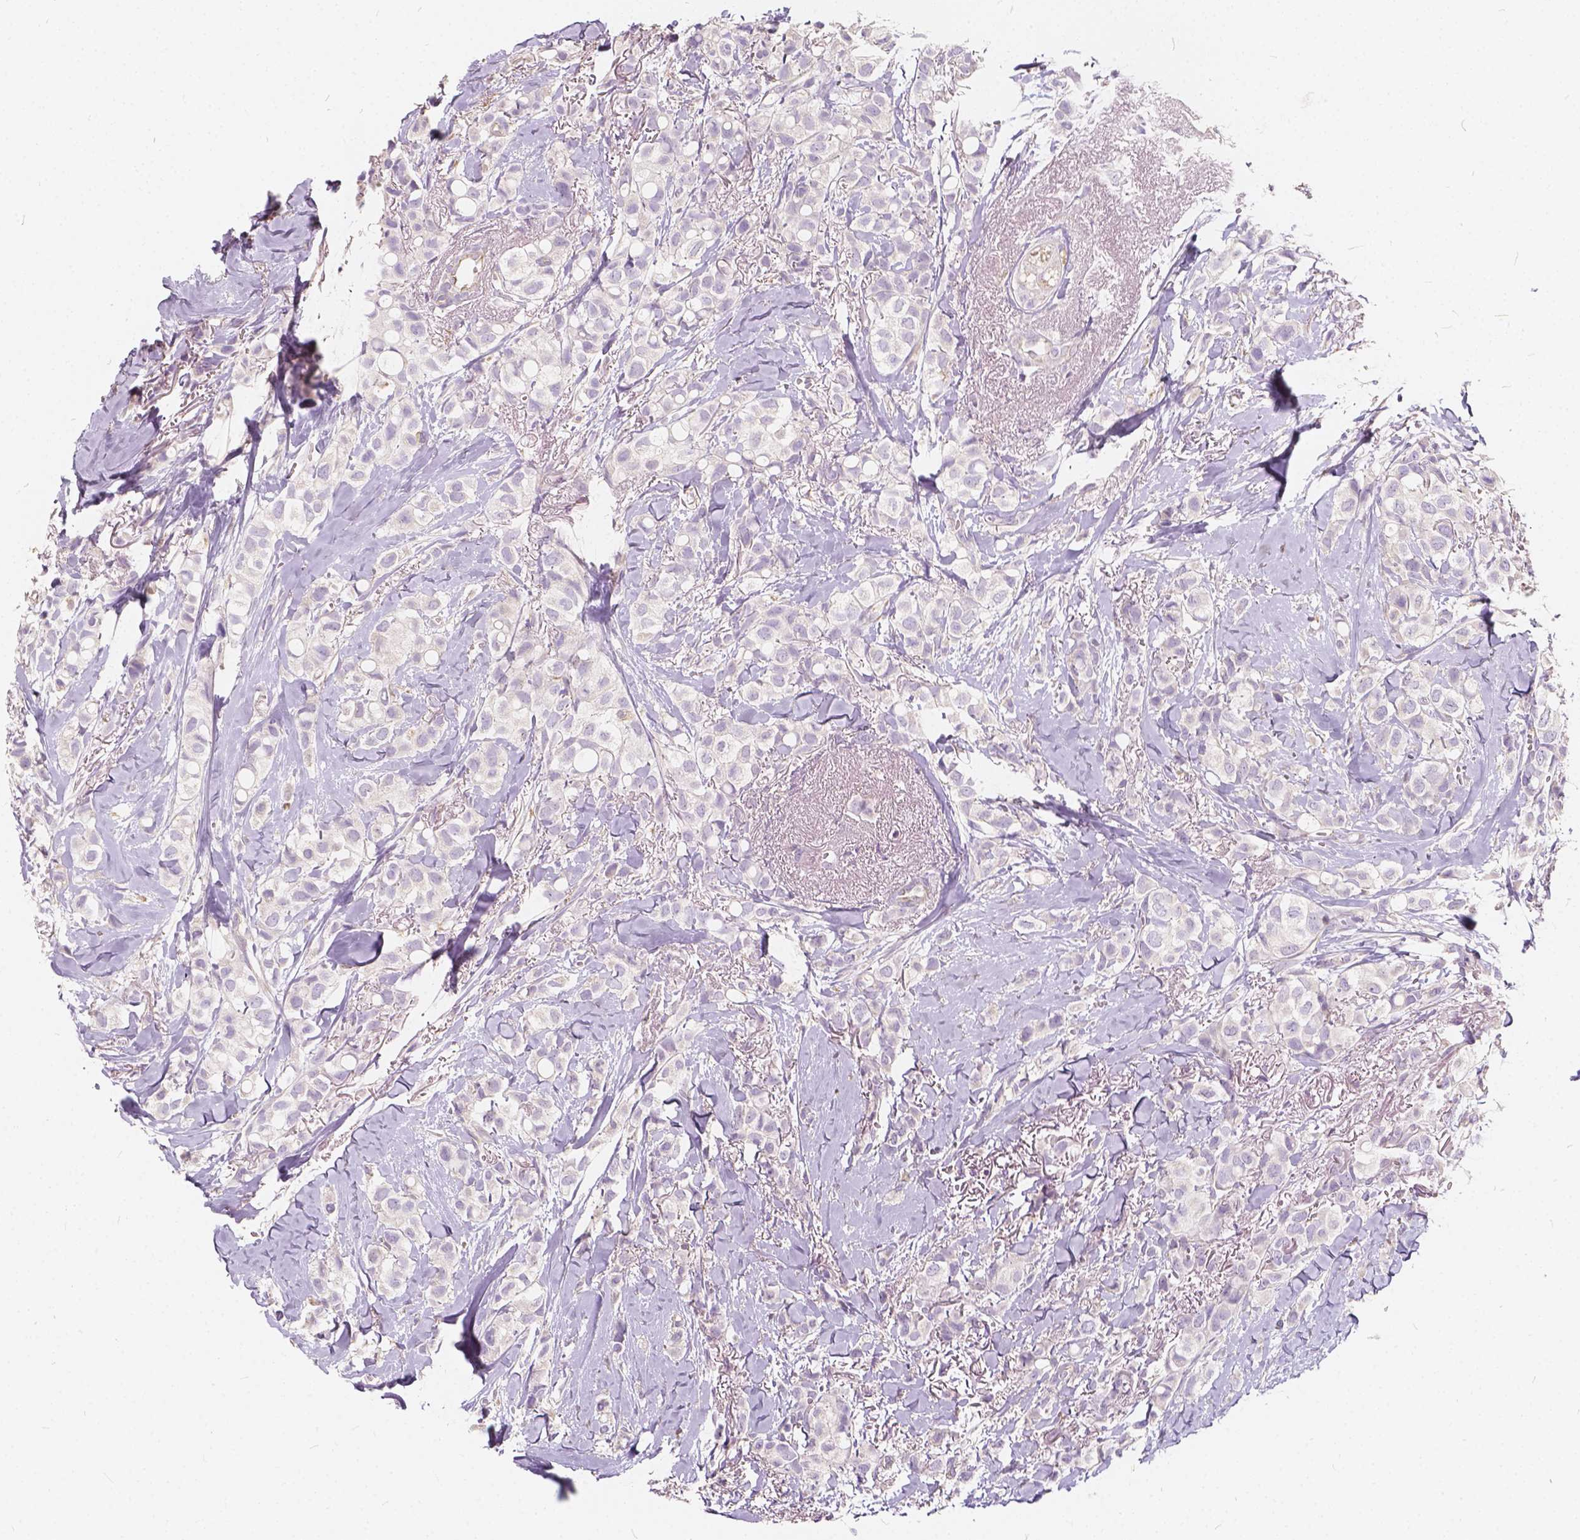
{"staining": {"intensity": "negative", "quantity": "none", "location": "none"}, "tissue": "breast cancer", "cell_type": "Tumor cells", "image_type": "cancer", "snomed": [{"axis": "morphology", "description": "Duct carcinoma"}, {"axis": "topography", "description": "Breast"}], "caption": "This is an immunohistochemistry photomicrograph of invasive ductal carcinoma (breast). There is no positivity in tumor cells.", "gene": "KIAA0513", "patient": {"sex": "female", "age": 85}}